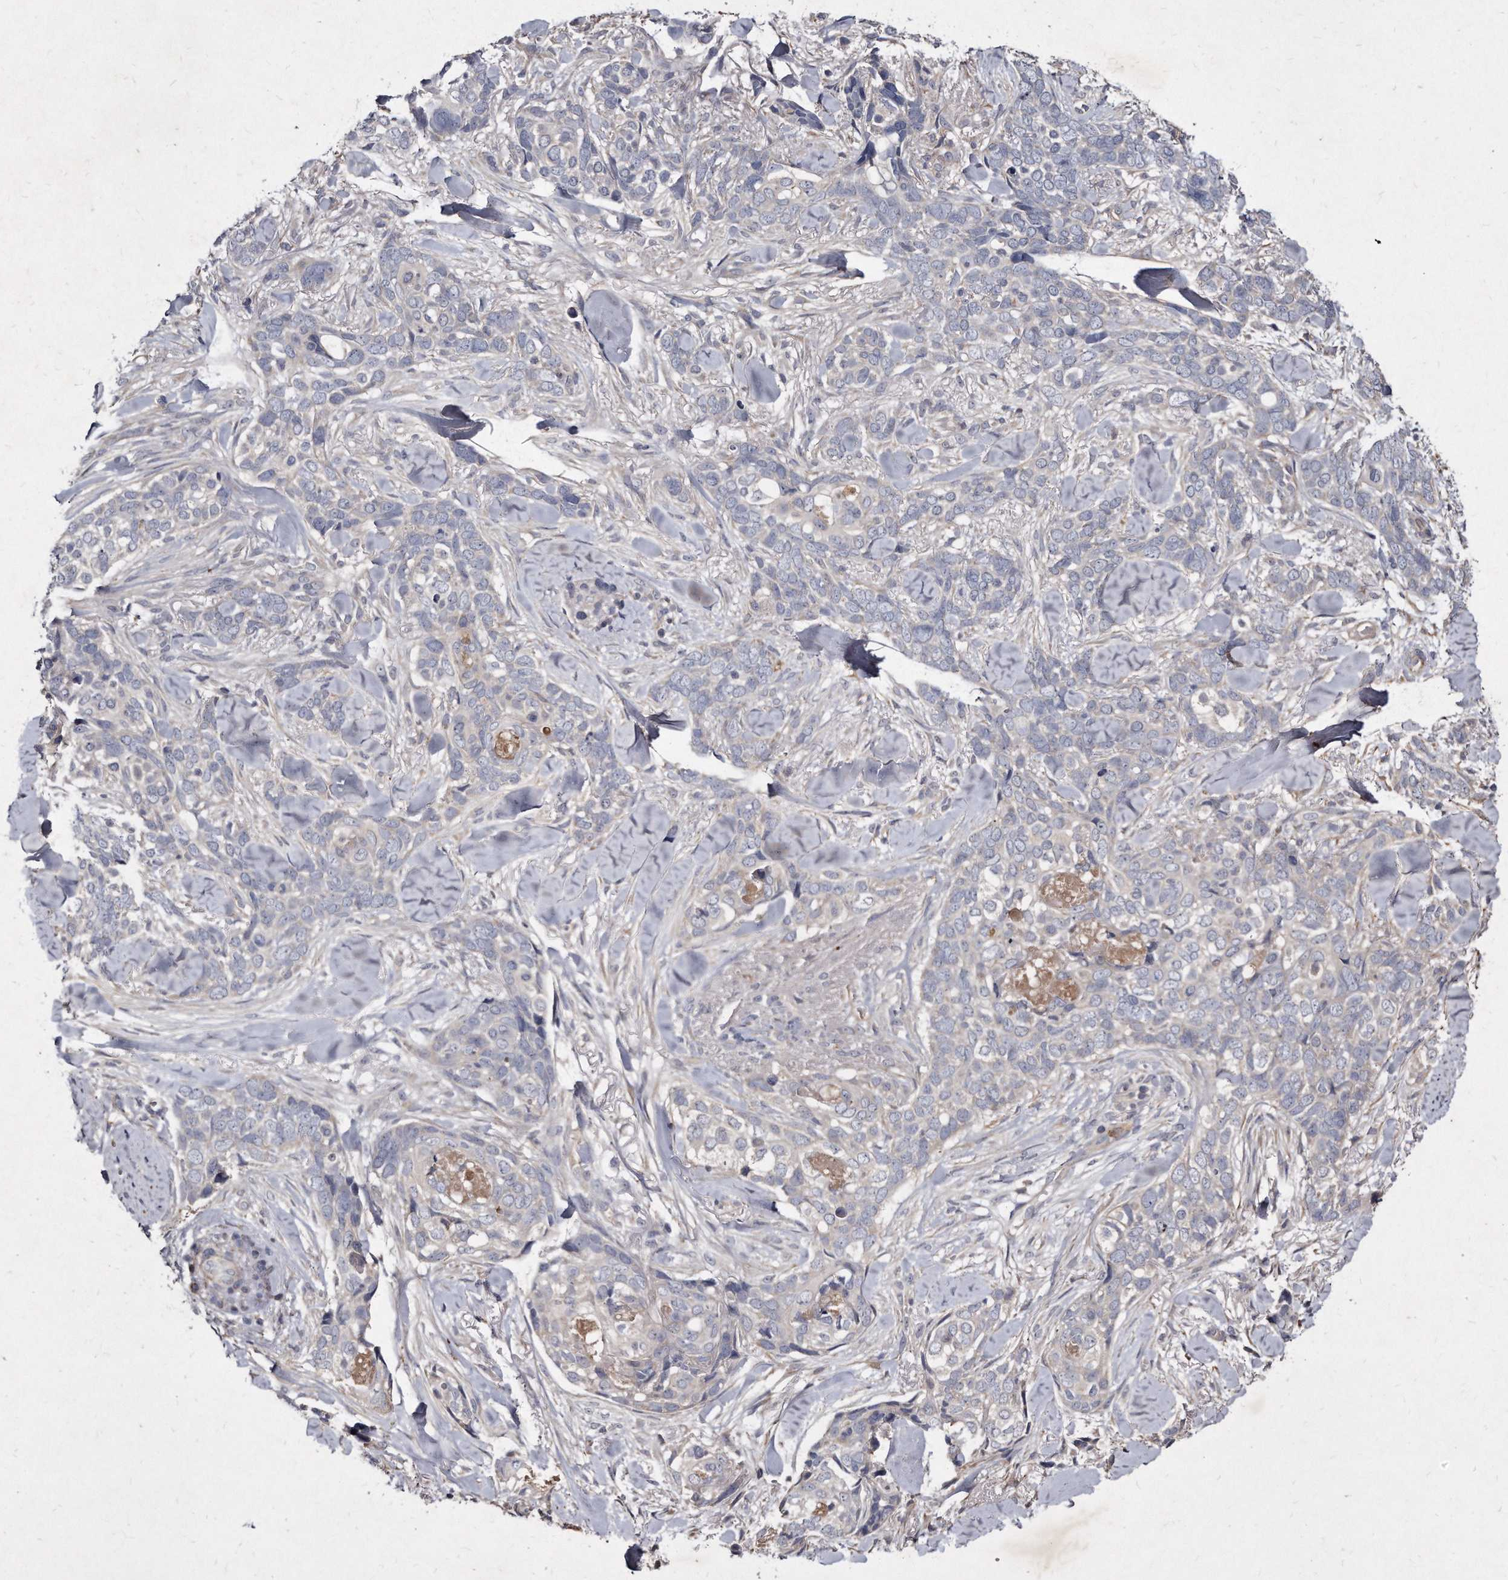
{"staining": {"intensity": "negative", "quantity": "none", "location": "none"}, "tissue": "skin cancer", "cell_type": "Tumor cells", "image_type": "cancer", "snomed": [{"axis": "morphology", "description": "Basal cell carcinoma"}, {"axis": "topography", "description": "Skin"}], "caption": "Tumor cells are negative for protein expression in human basal cell carcinoma (skin).", "gene": "KLHDC3", "patient": {"sex": "female", "age": 82}}